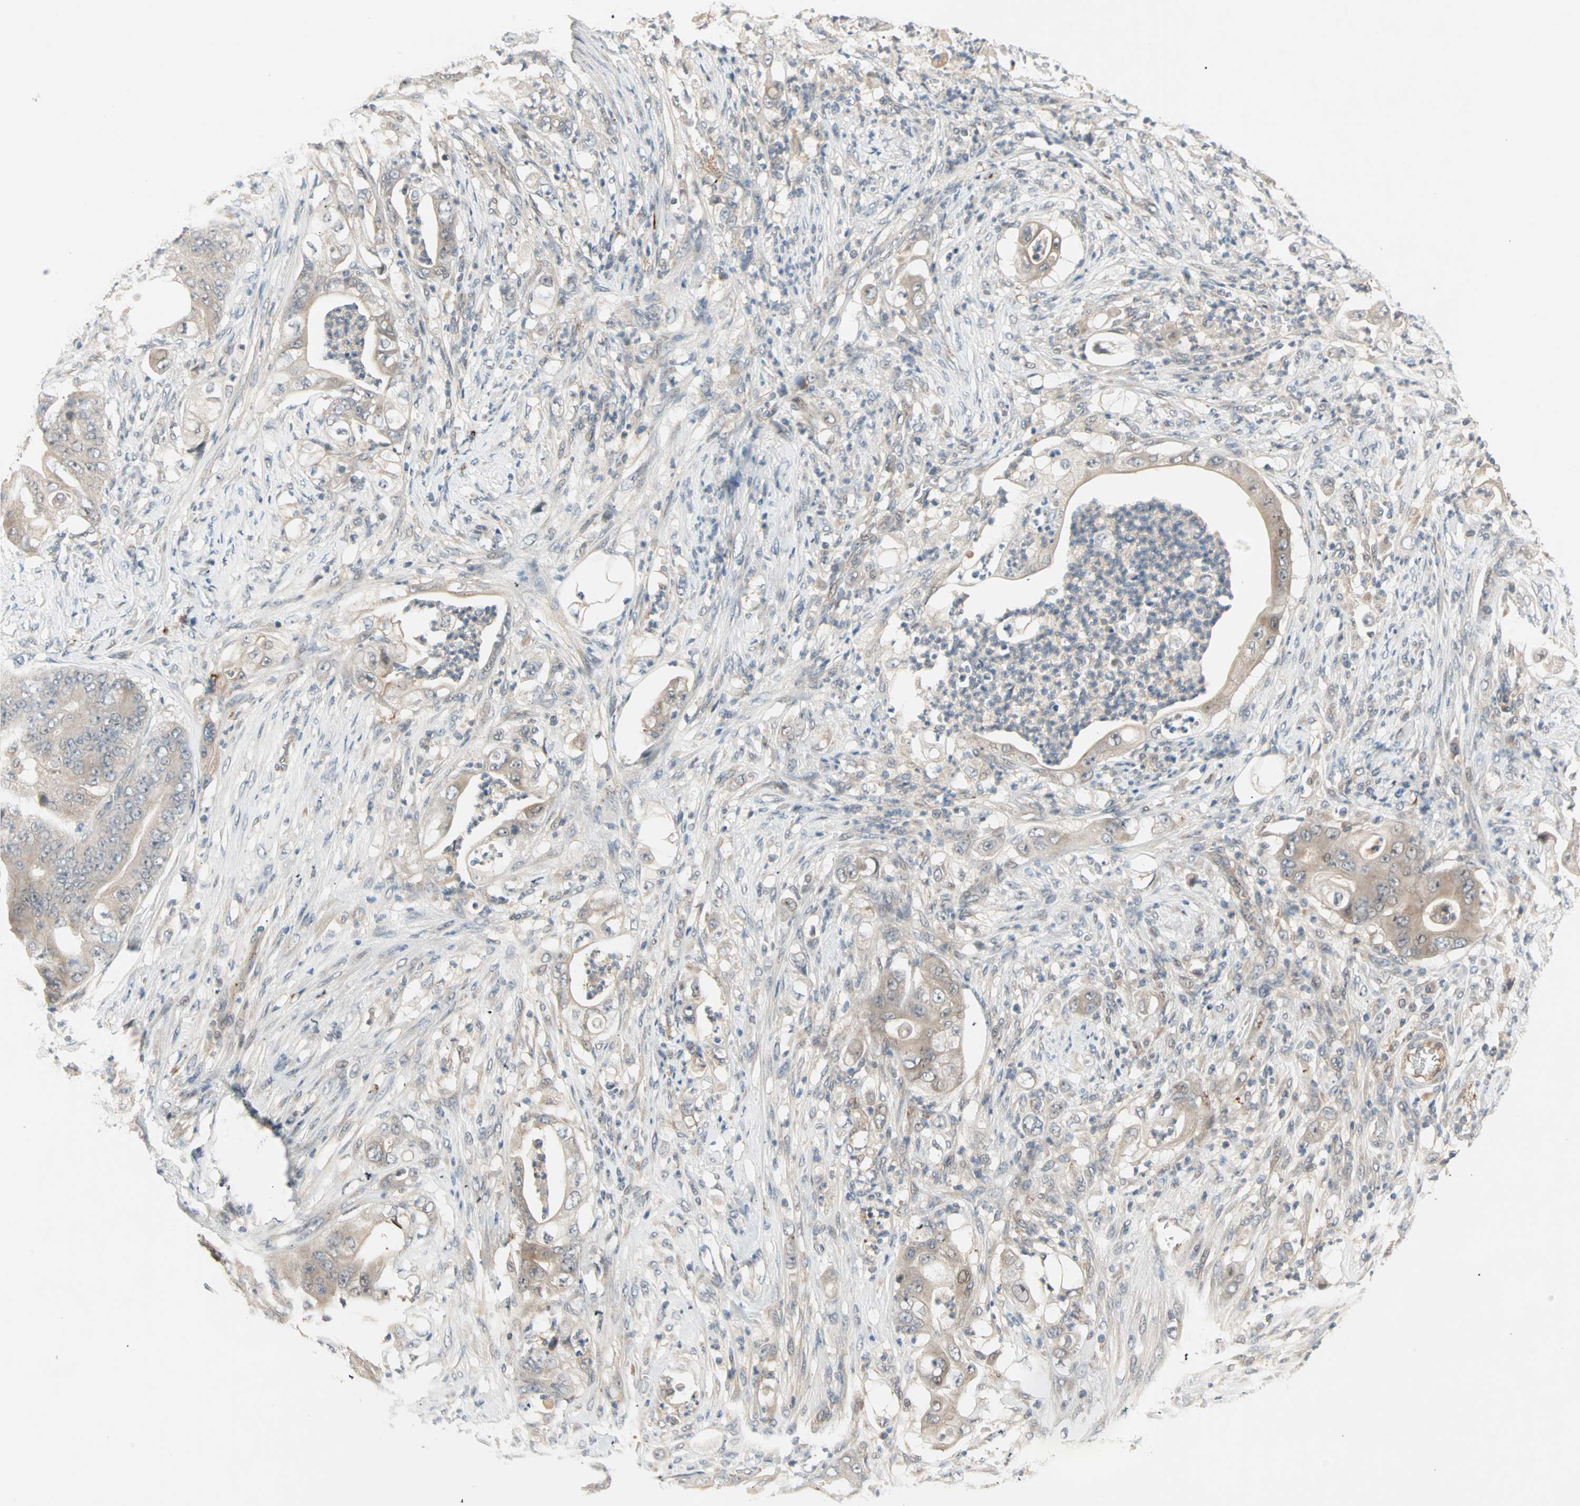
{"staining": {"intensity": "weak", "quantity": ">75%", "location": "cytoplasmic/membranous"}, "tissue": "stomach cancer", "cell_type": "Tumor cells", "image_type": "cancer", "snomed": [{"axis": "morphology", "description": "Adenocarcinoma, NOS"}, {"axis": "topography", "description": "Stomach"}], "caption": "Immunohistochemistry (DAB) staining of stomach cancer displays weak cytoplasmic/membranous protein positivity in about >75% of tumor cells.", "gene": "PROS1", "patient": {"sex": "female", "age": 73}}